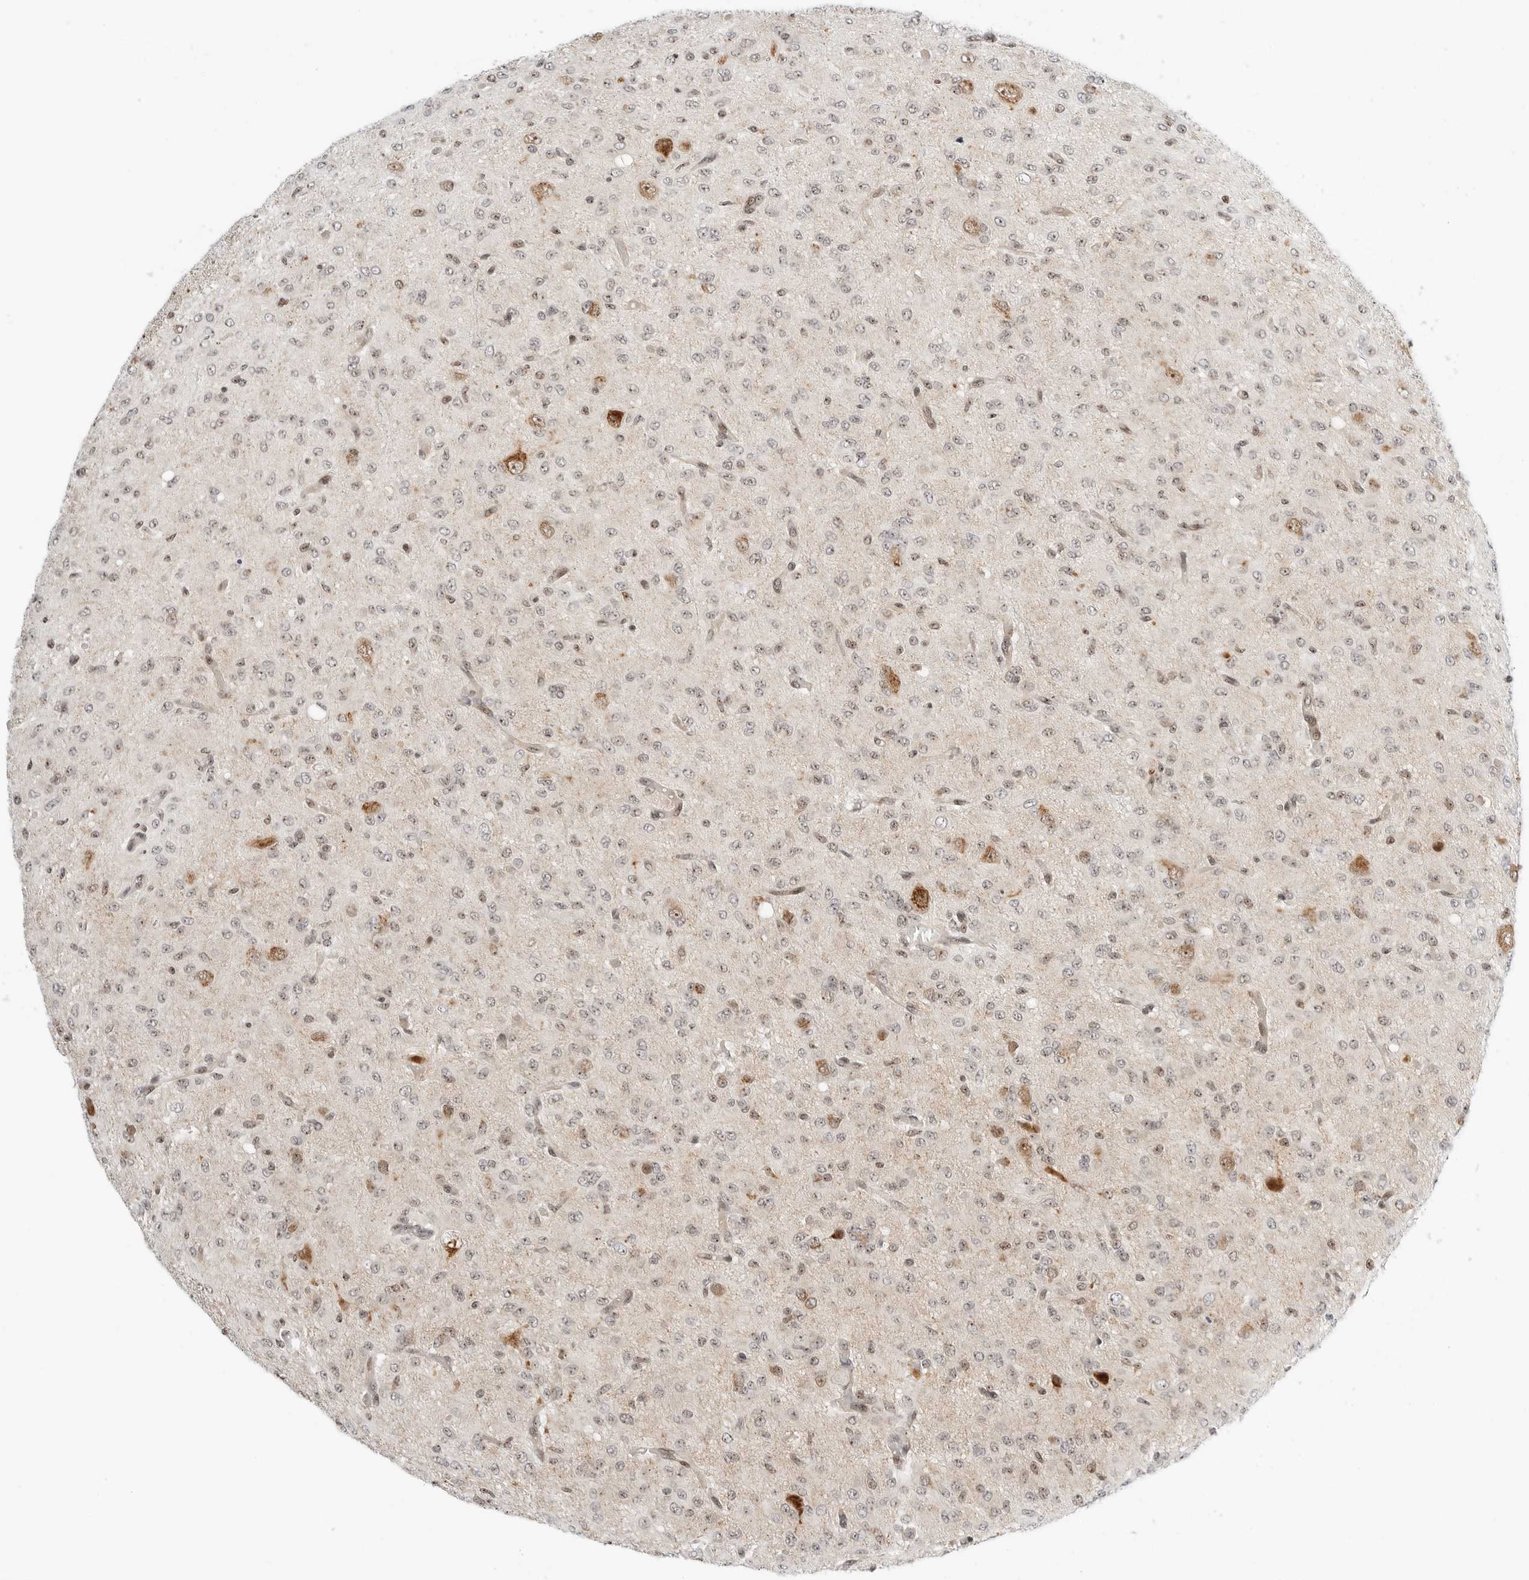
{"staining": {"intensity": "weak", "quantity": "<25%", "location": "nuclear"}, "tissue": "glioma", "cell_type": "Tumor cells", "image_type": "cancer", "snomed": [{"axis": "morphology", "description": "Glioma, malignant, High grade"}, {"axis": "topography", "description": "Brain"}], "caption": "IHC photomicrograph of neoplastic tissue: glioma stained with DAB demonstrates no significant protein staining in tumor cells. (Immunohistochemistry (ihc), brightfield microscopy, high magnification).", "gene": "RIMKLA", "patient": {"sex": "female", "age": 59}}